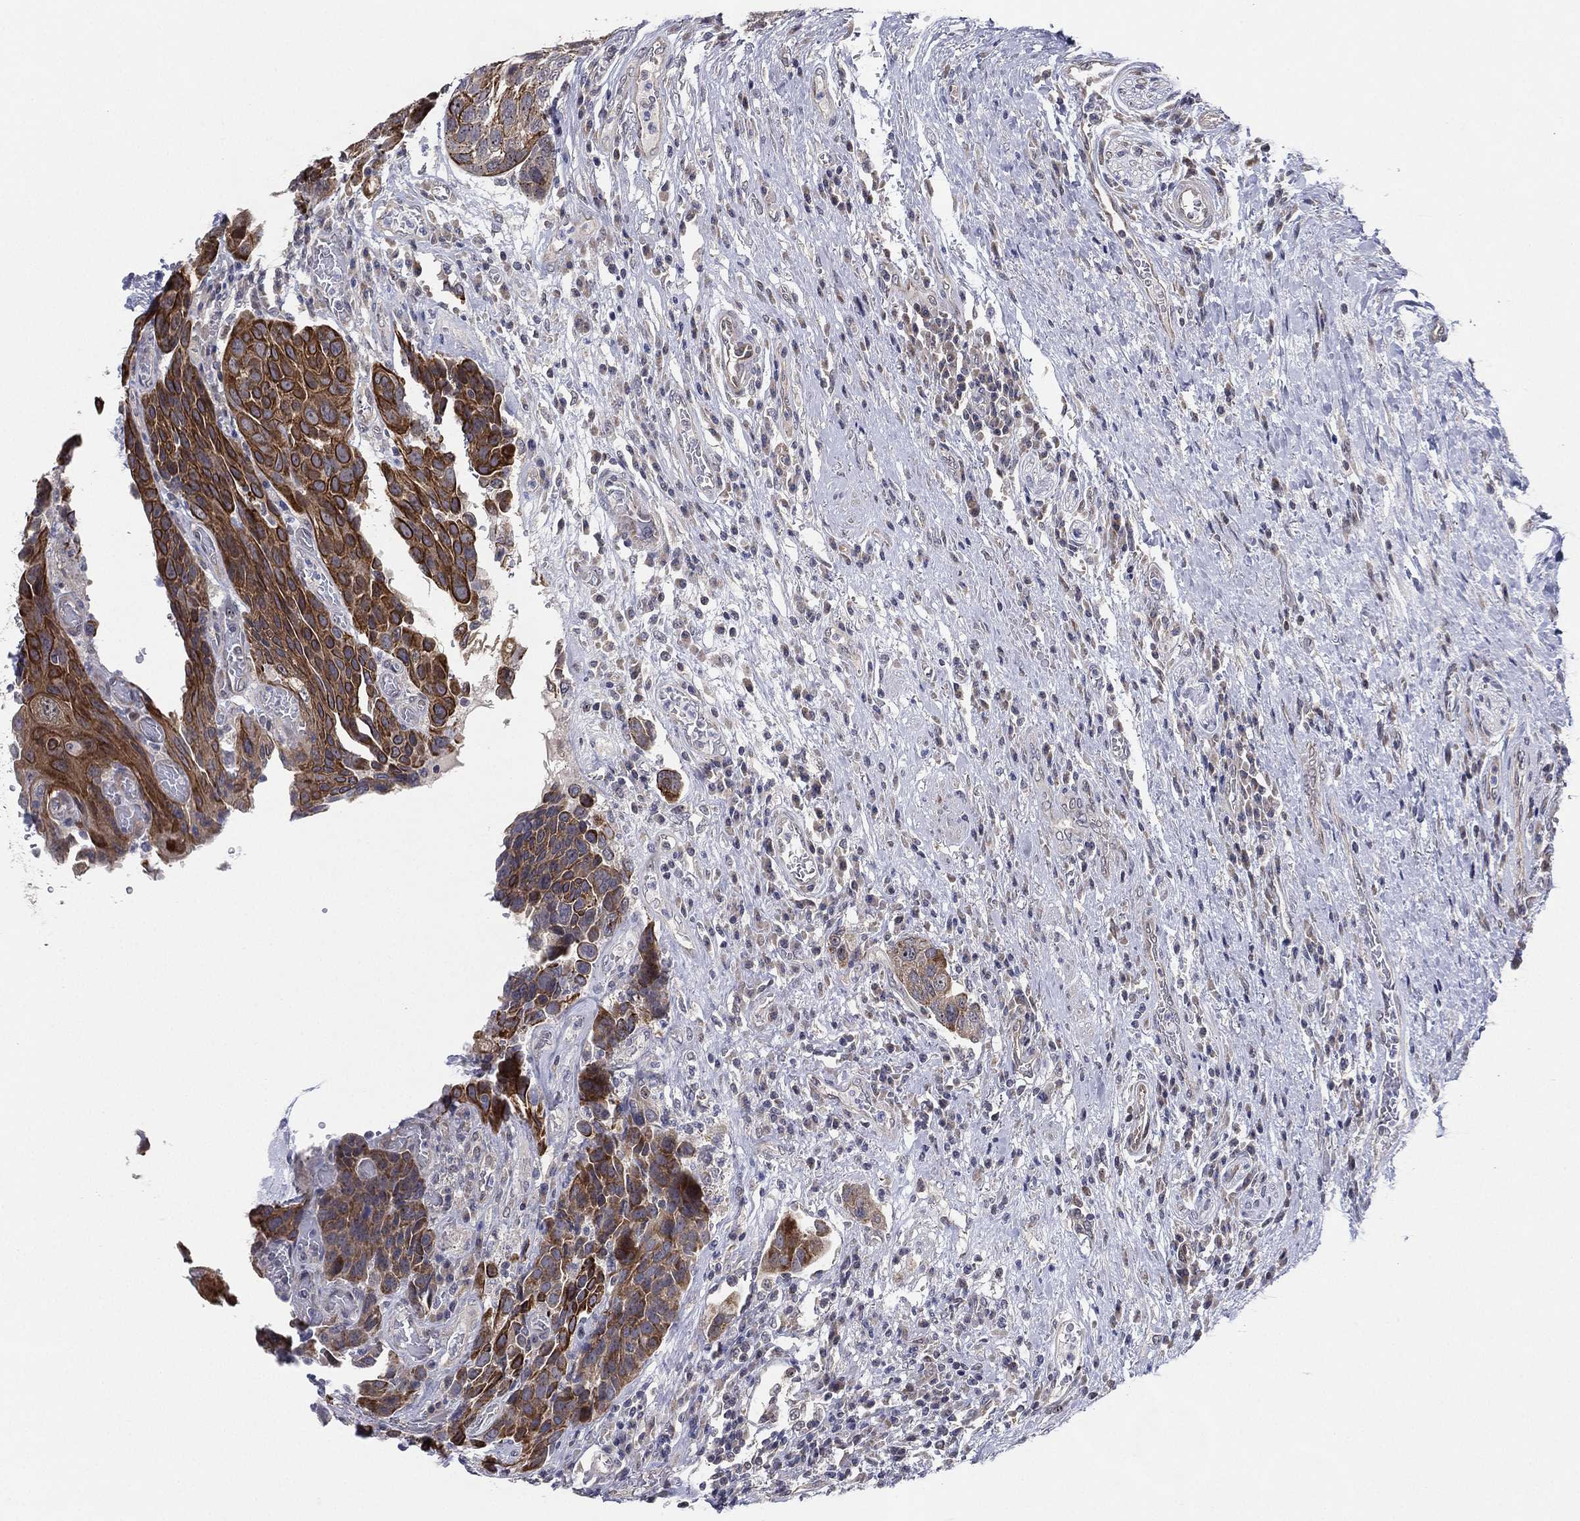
{"staining": {"intensity": "strong", "quantity": ">75%", "location": "cytoplasmic/membranous"}, "tissue": "urothelial cancer", "cell_type": "Tumor cells", "image_type": "cancer", "snomed": [{"axis": "morphology", "description": "Urothelial carcinoma, High grade"}, {"axis": "topography", "description": "Urinary bladder"}], "caption": "Human urothelial cancer stained with a protein marker shows strong staining in tumor cells.", "gene": "KAT14", "patient": {"sex": "female", "age": 70}}